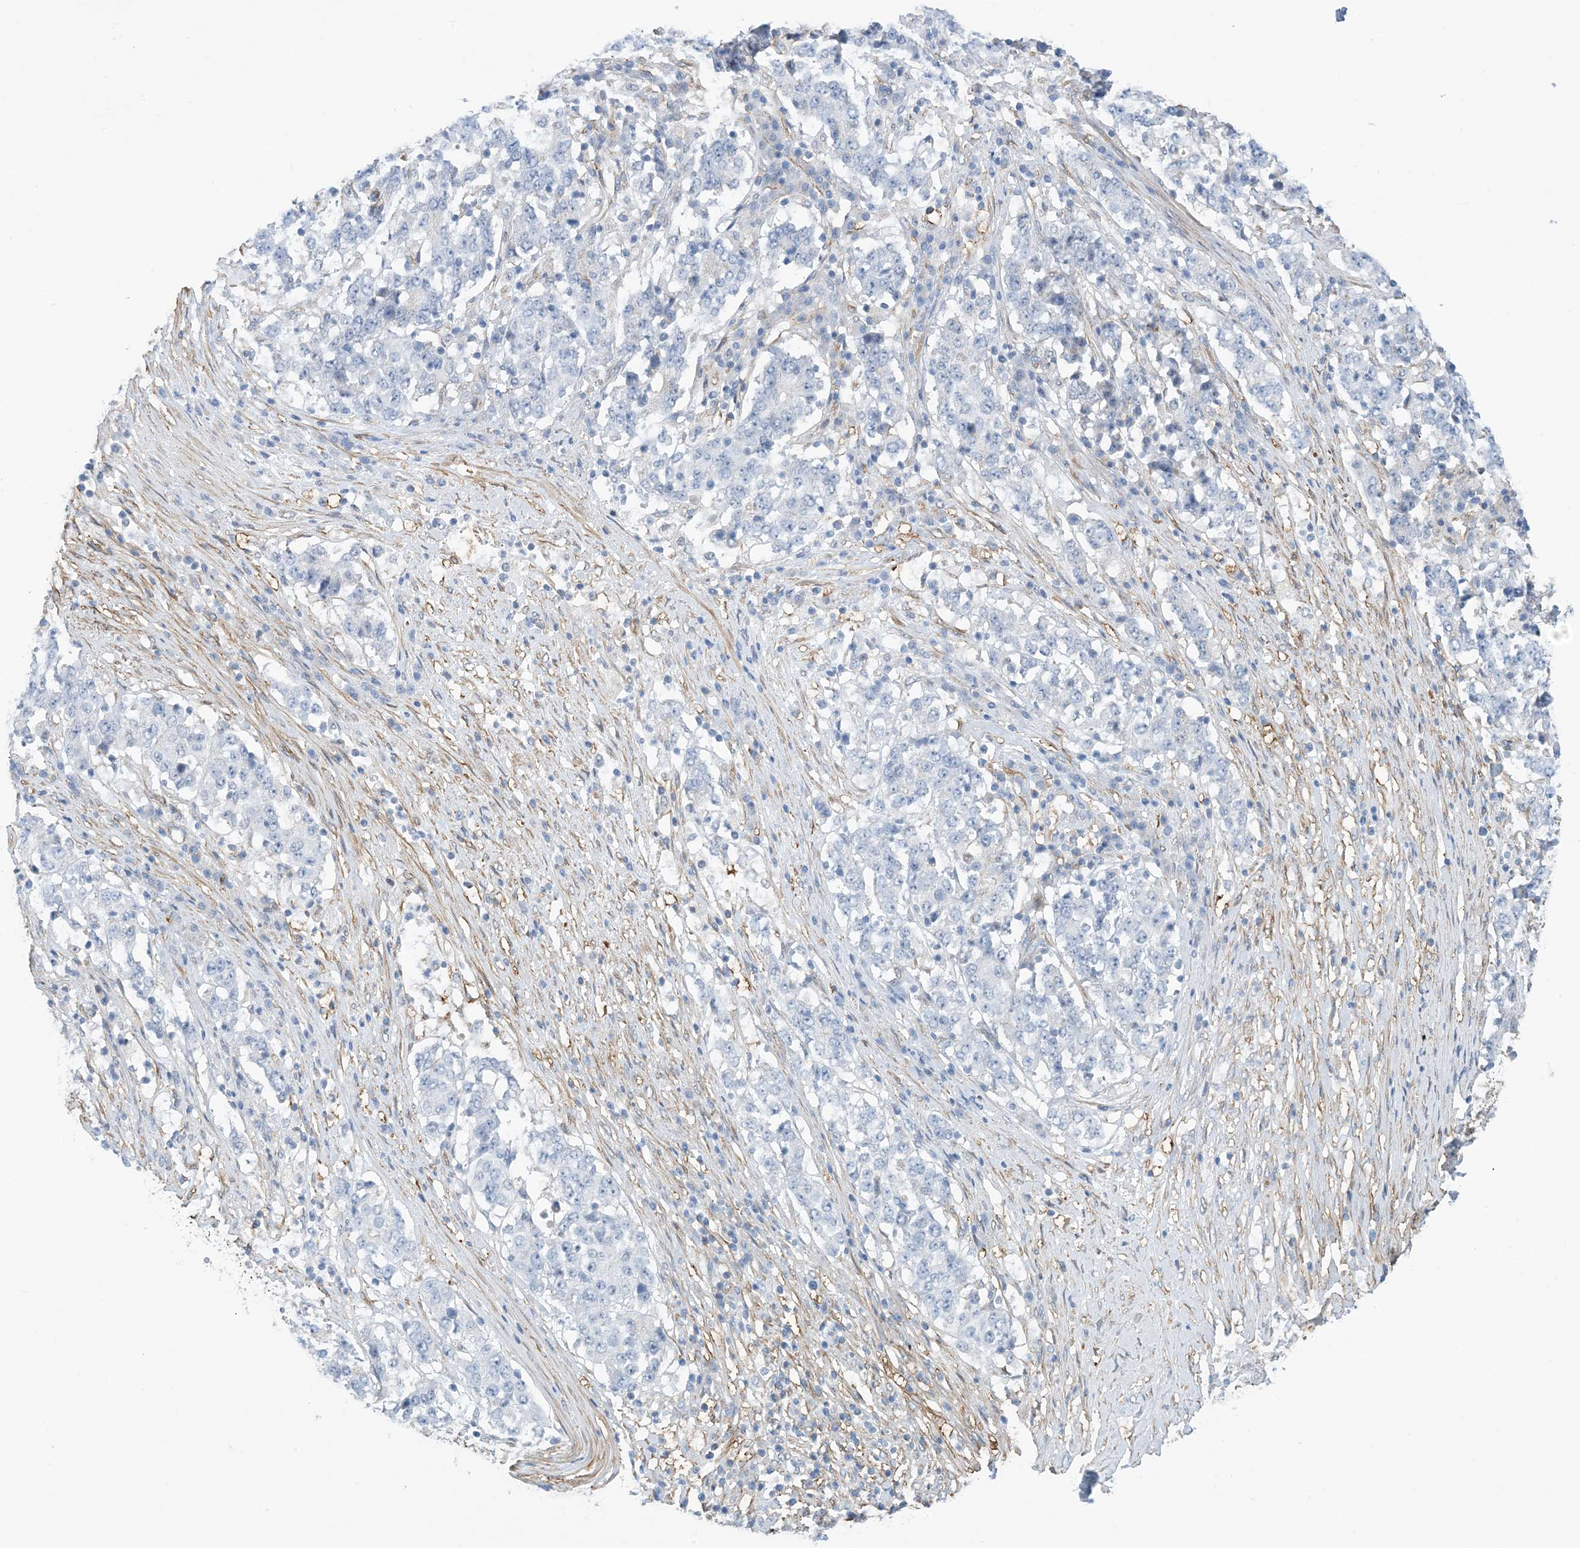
{"staining": {"intensity": "negative", "quantity": "none", "location": "none"}, "tissue": "stomach cancer", "cell_type": "Tumor cells", "image_type": "cancer", "snomed": [{"axis": "morphology", "description": "Adenocarcinoma, NOS"}, {"axis": "topography", "description": "Stomach"}], "caption": "There is no significant staining in tumor cells of stomach cancer.", "gene": "EIF2A", "patient": {"sex": "male", "age": 59}}